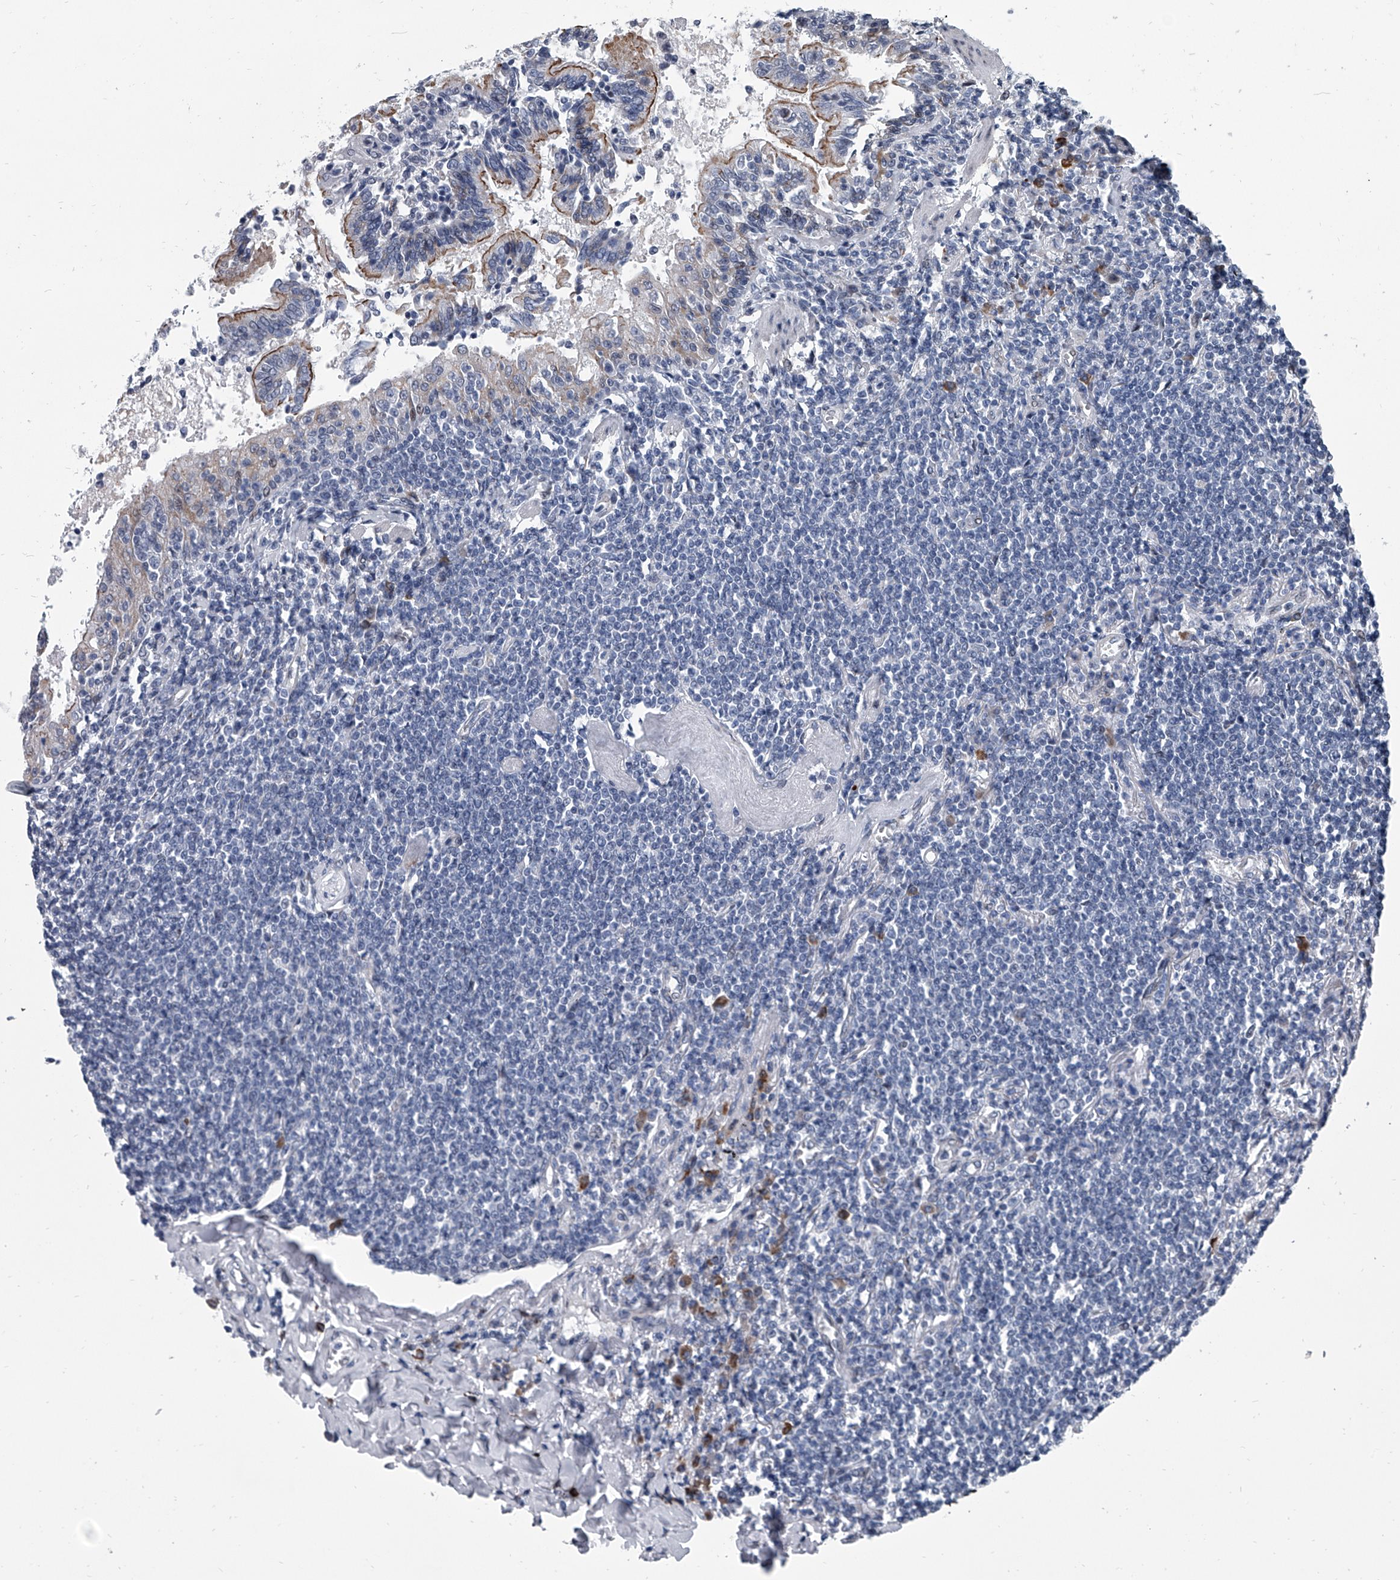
{"staining": {"intensity": "negative", "quantity": "none", "location": "none"}, "tissue": "lymphoma", "cell_type": "Tumor cells", "image_type": "cancer", "snomed": [{"axis": "morphology", "description": "Malignant lymphoma, non-Hodgkin's type, Low grade"}, {"axis": "topography", "description": "Lung"}], "caption": "Tumor cells are negative for brown protein staining in malignant lymphoma, non-Hodgkin's type (low-grade). The staining was performed using DAB to visualize the protein expression in brown, while the nuclei were stained in blue with hematoxylin (Magnification: 20x).", "gene": "PPP2R5D", "patient": {"sex": "female", "age": 71}}